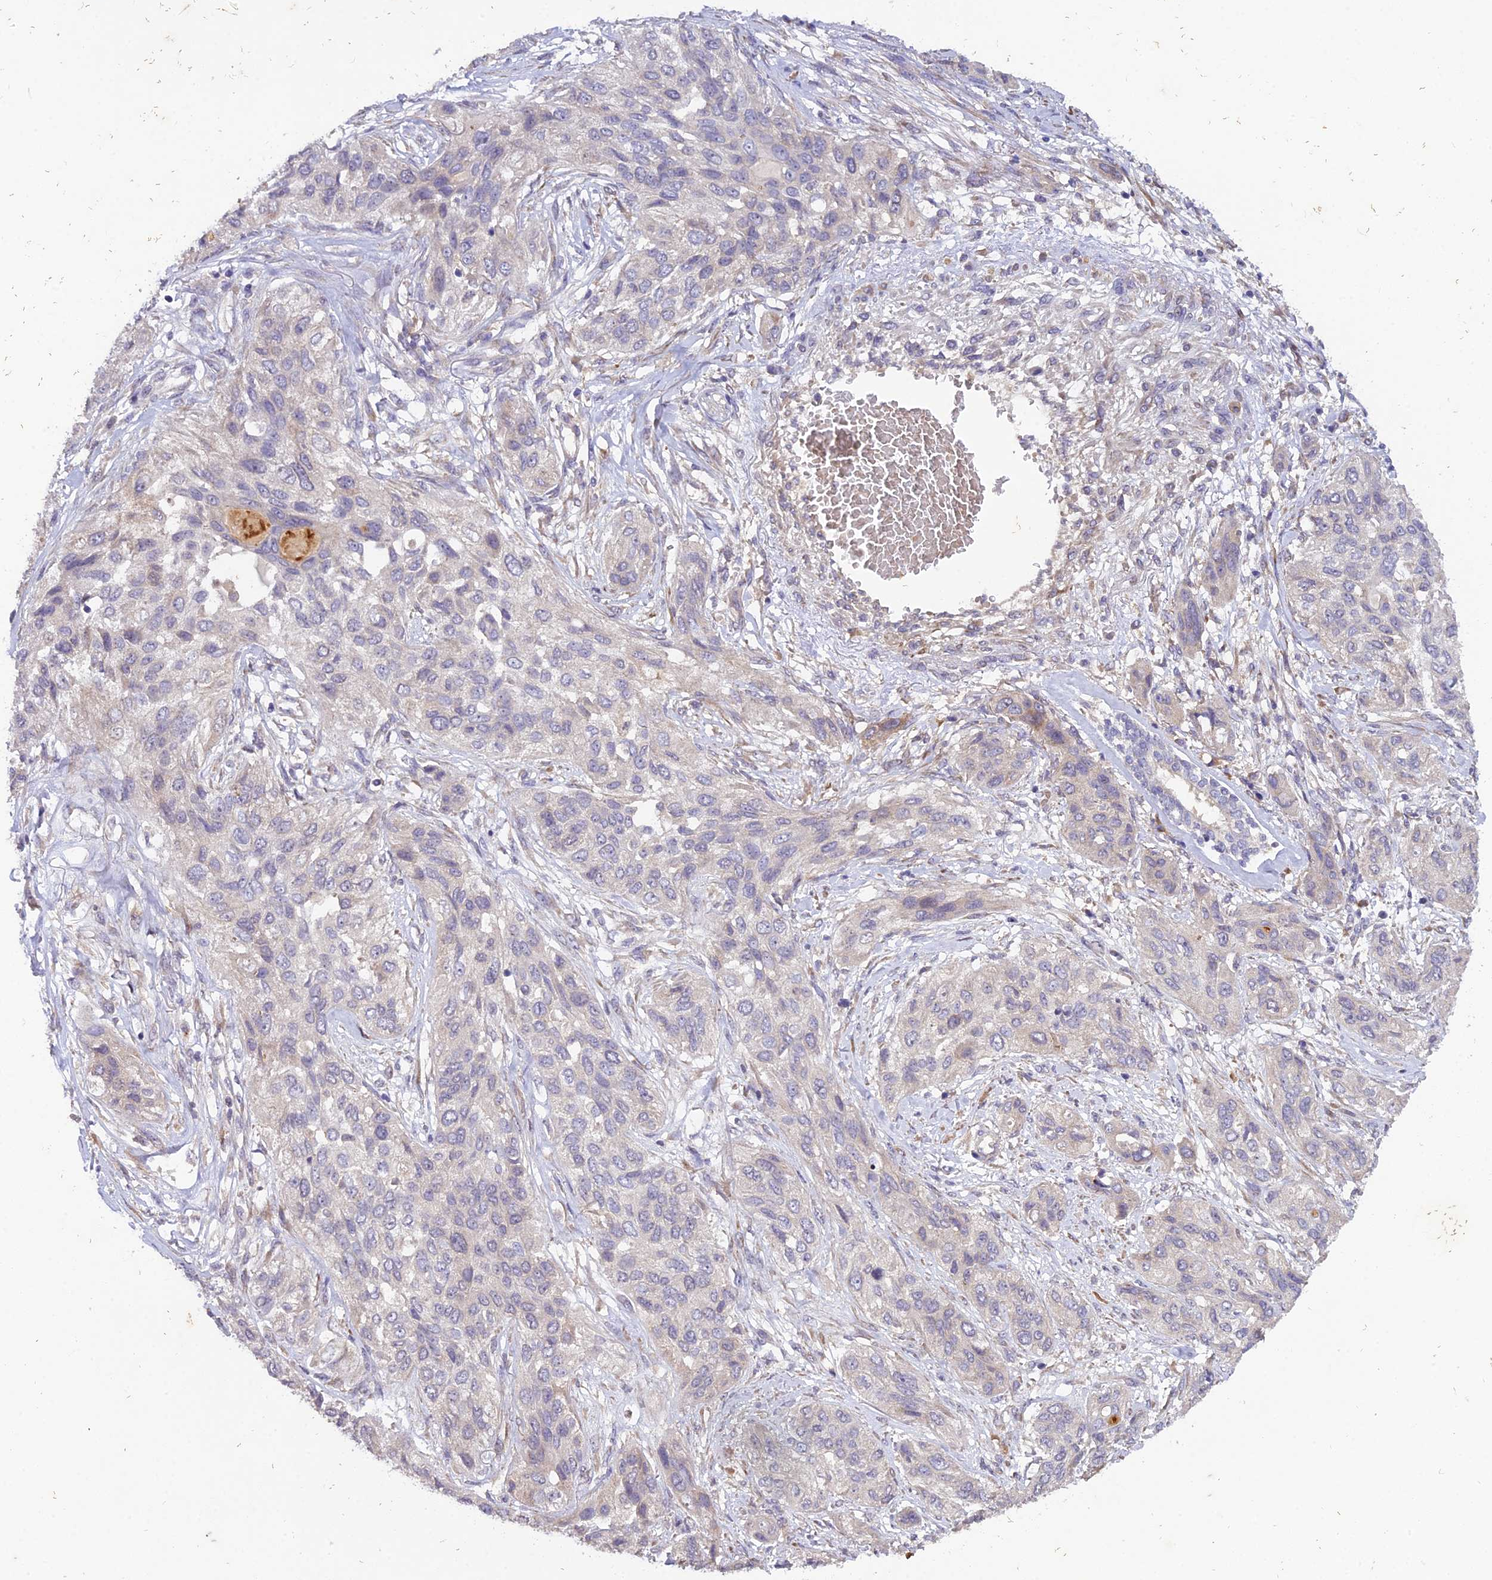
{"staining": {"intensity": "negative", "quantity": "none", "location": "none"}, "tissue": "lung cancer", "cell_type": "Tumor cells", "image_type": "cancer", "snomed": [{"axis": "morphology", "description": "Squamous cell carcinoma, NOS"}, {"axis": "topography", "description": "Lung"}], "caption": "The histopathology image demonstrates no significant staining in tumor cells of lung squamous cell carcinoma.", "gene": "CENPL", "patient": {"sex": "female", "age": 70}}